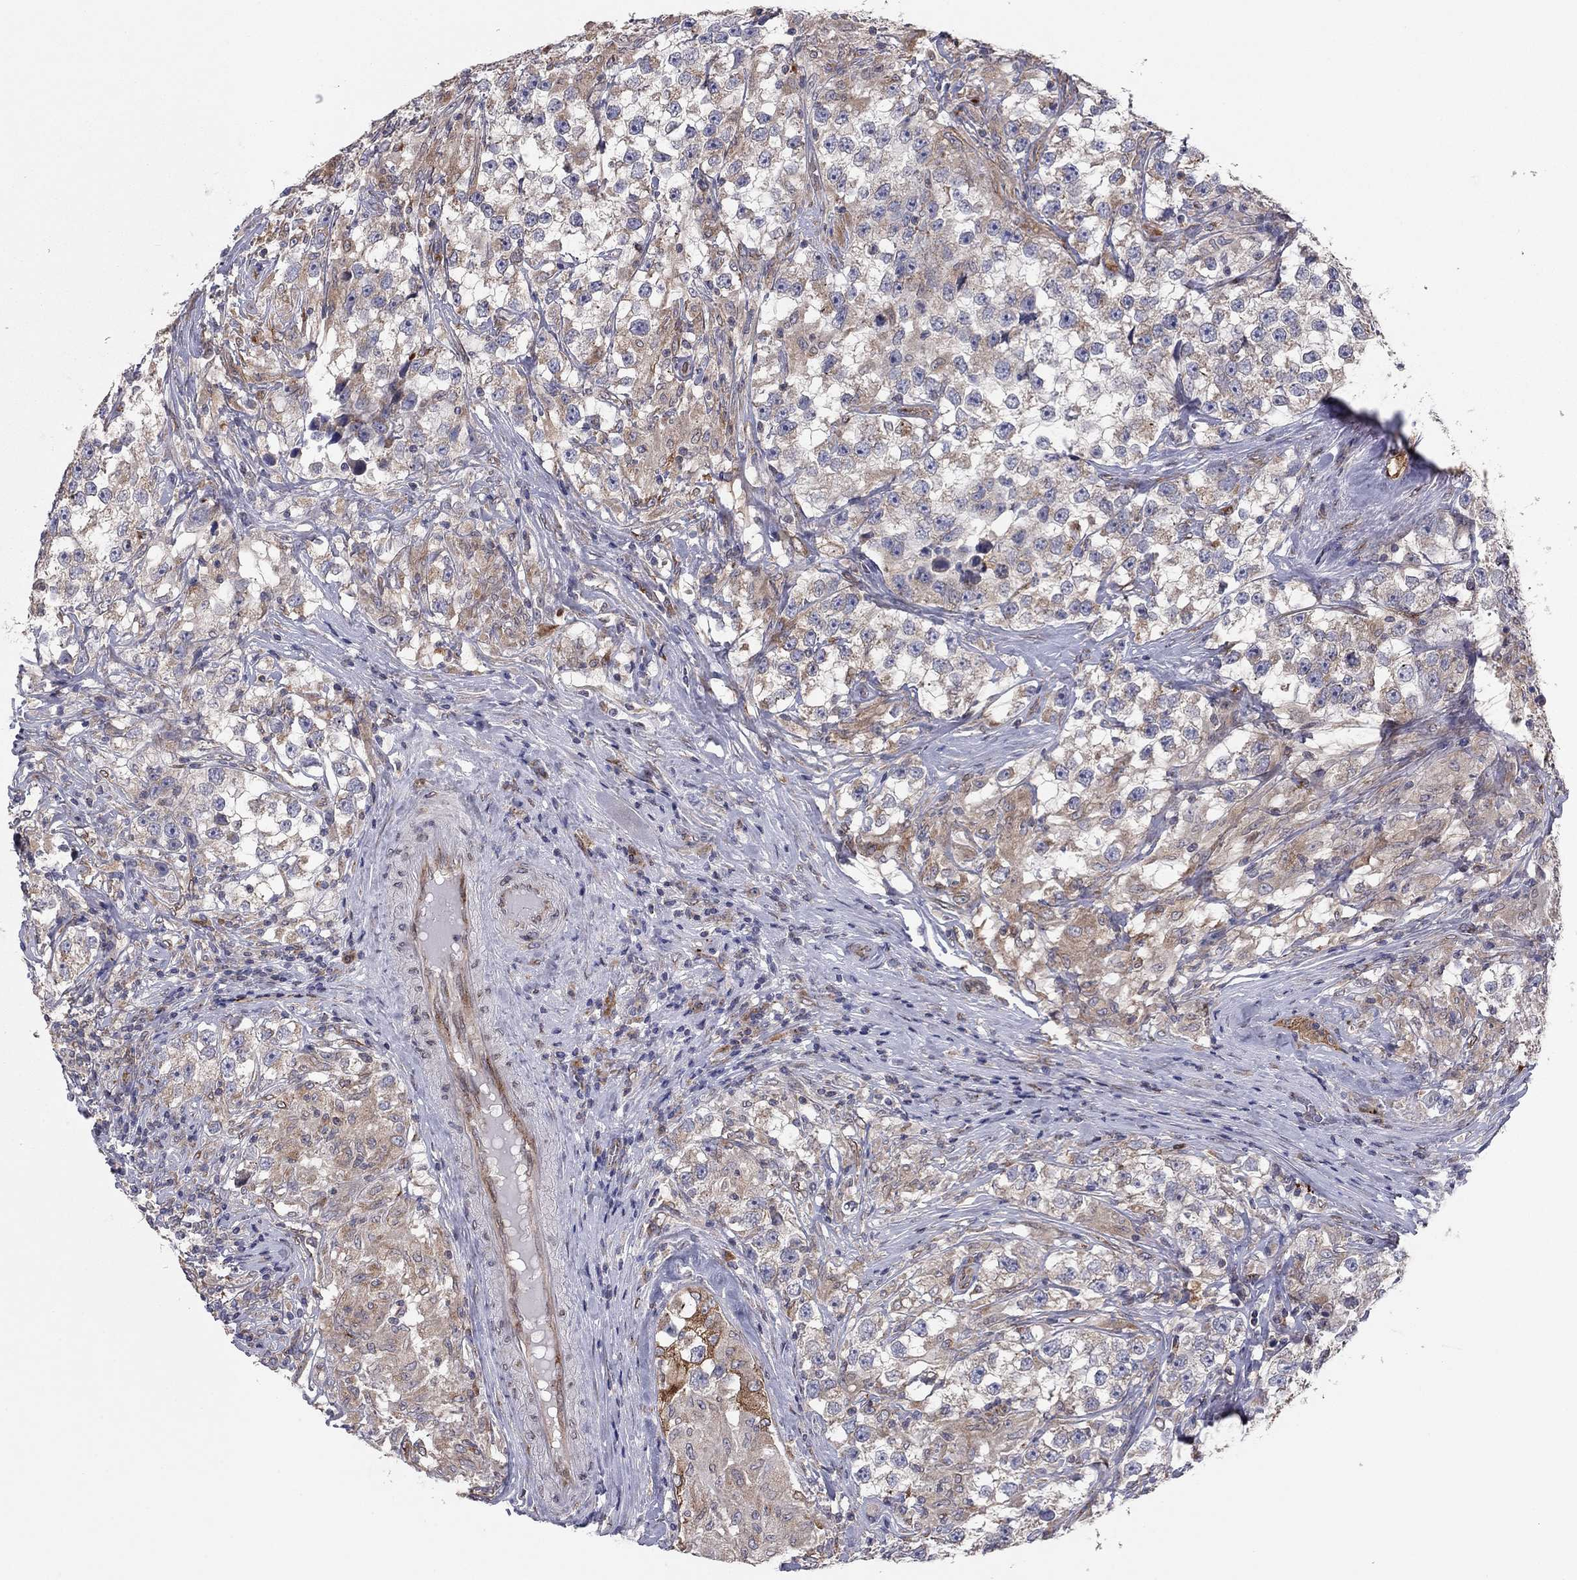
{"staining": {"intensity": "moderate", "quantity": "<25%", "location": "cytoplasmic/membranous"}, "tissue": "testis cancer", "cell_type": "Tumor cells", "image_type": "cancer", "snomed": [{"axis": "morphology", "description": "Seminoma, NOS"}, {"axis": "topography", "description": "Testis"}], "caption": "DAB (3,3'-diaminobenzidine) immunohistochemical staining of seminoma (testis) reveals moderate cytoplasmic/membranous protein positivity in approximately <25% of tumor cells. Using DAB (3,3'-diaminobenzidine) (brown) and hematoxylin (blue) stains, captured at high magnification using brightfield microscopy.", "gene": "YIF1A", "patient": {"sex": "male", "age": 46}}